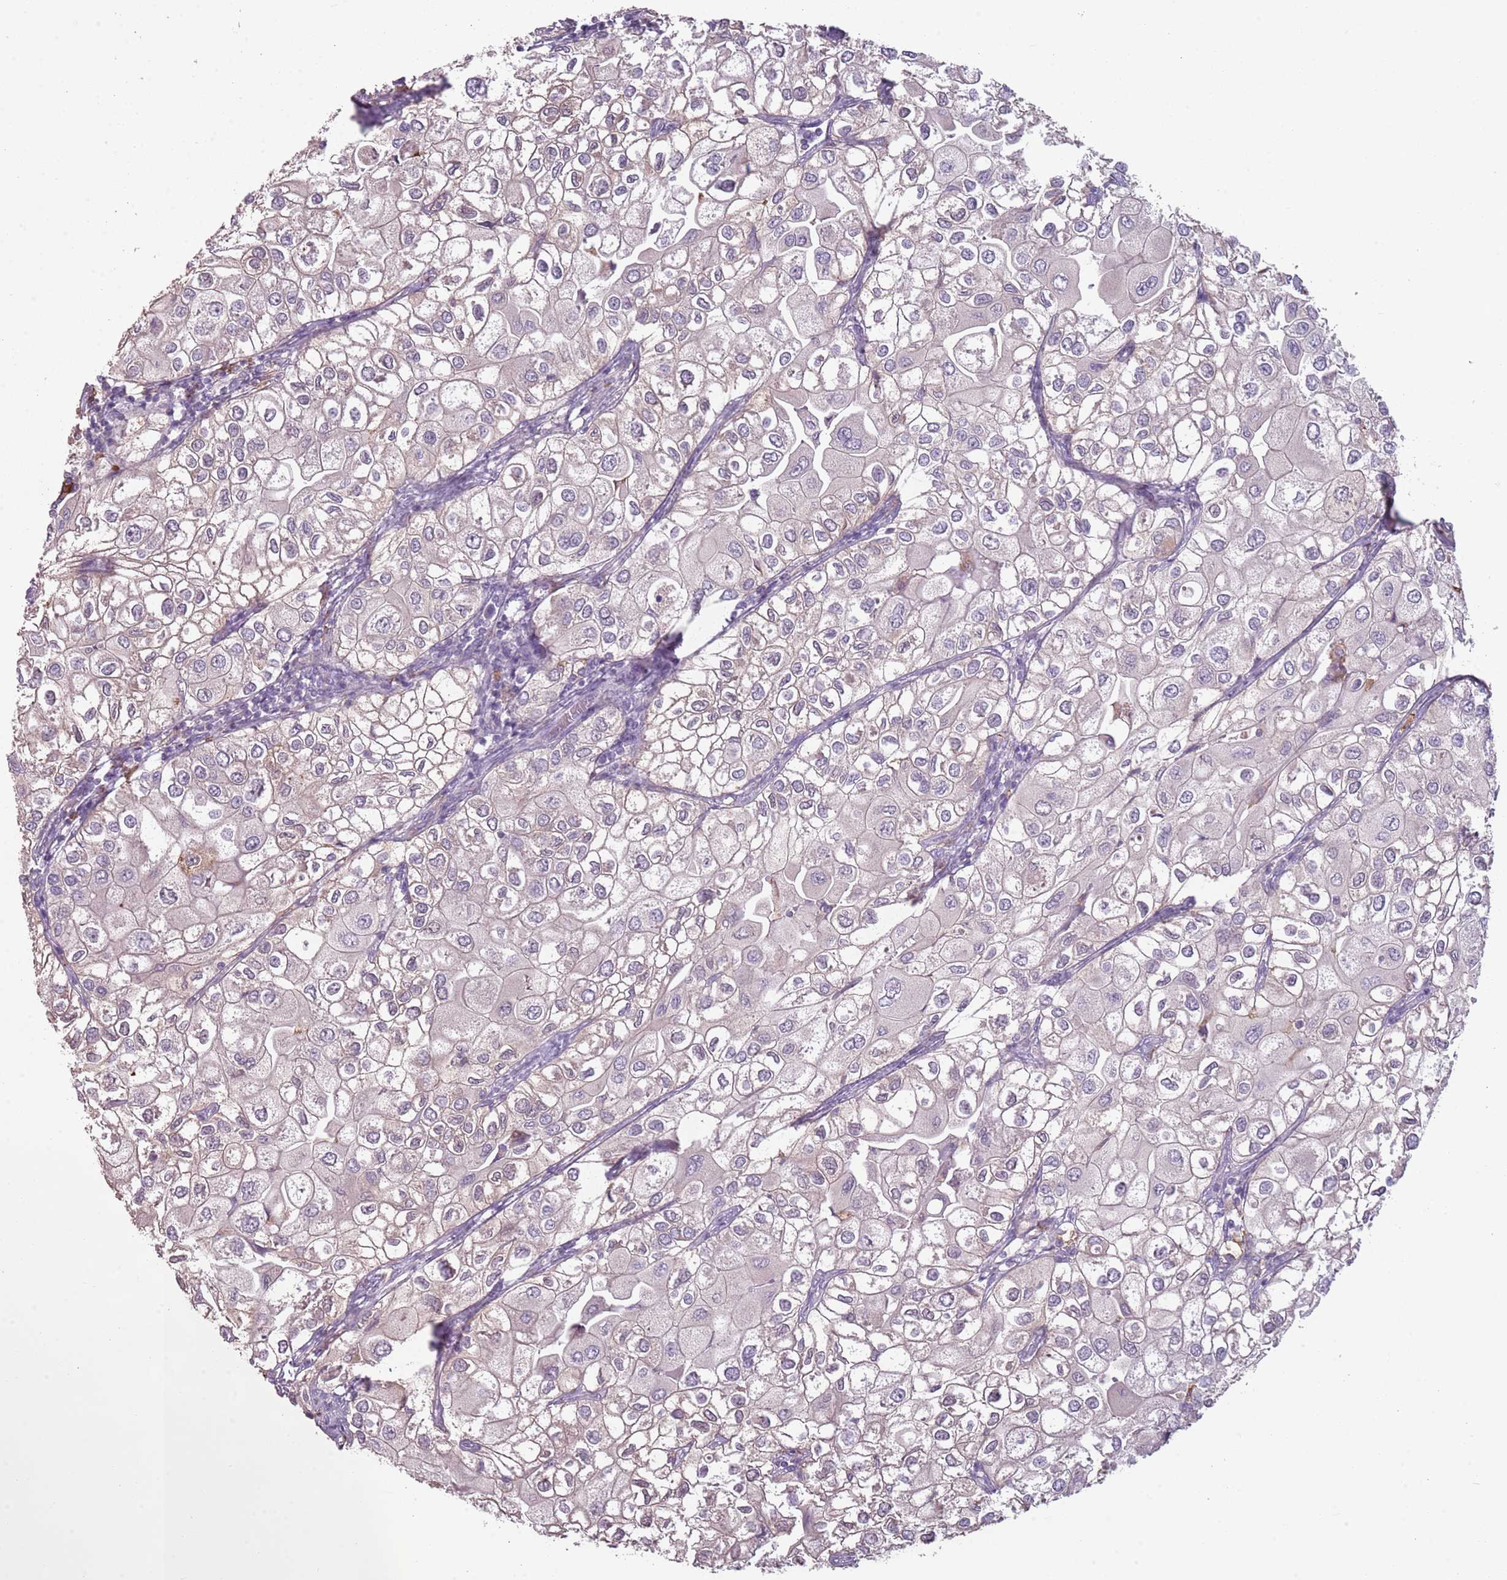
{"staining": {"intensity": "negative", "quantity": "none", "location": "none"}, "tissue": "urothelial cancer", "cell_type": "Tumor cells", "image_type": "cancer", "snomed": [{"axis": "morphology", "description": "Urothelial carcinoma, High grade"}, {"axis": "topography", "description": "Urinary bladder"}], "caption": "An immunohistochemistry (IHC) image of high-grade urothelial carcinoma is shown. There is no staining in tumor cells of high-grade urothelial carcinoma. (Brightfield microscopy of DAB (3,3'-diaminobenzidine) immunohistochemistry (IHC) at high magnification).", "gene": "SPAG4", "patient": {"sex": "male", "age": 64}}